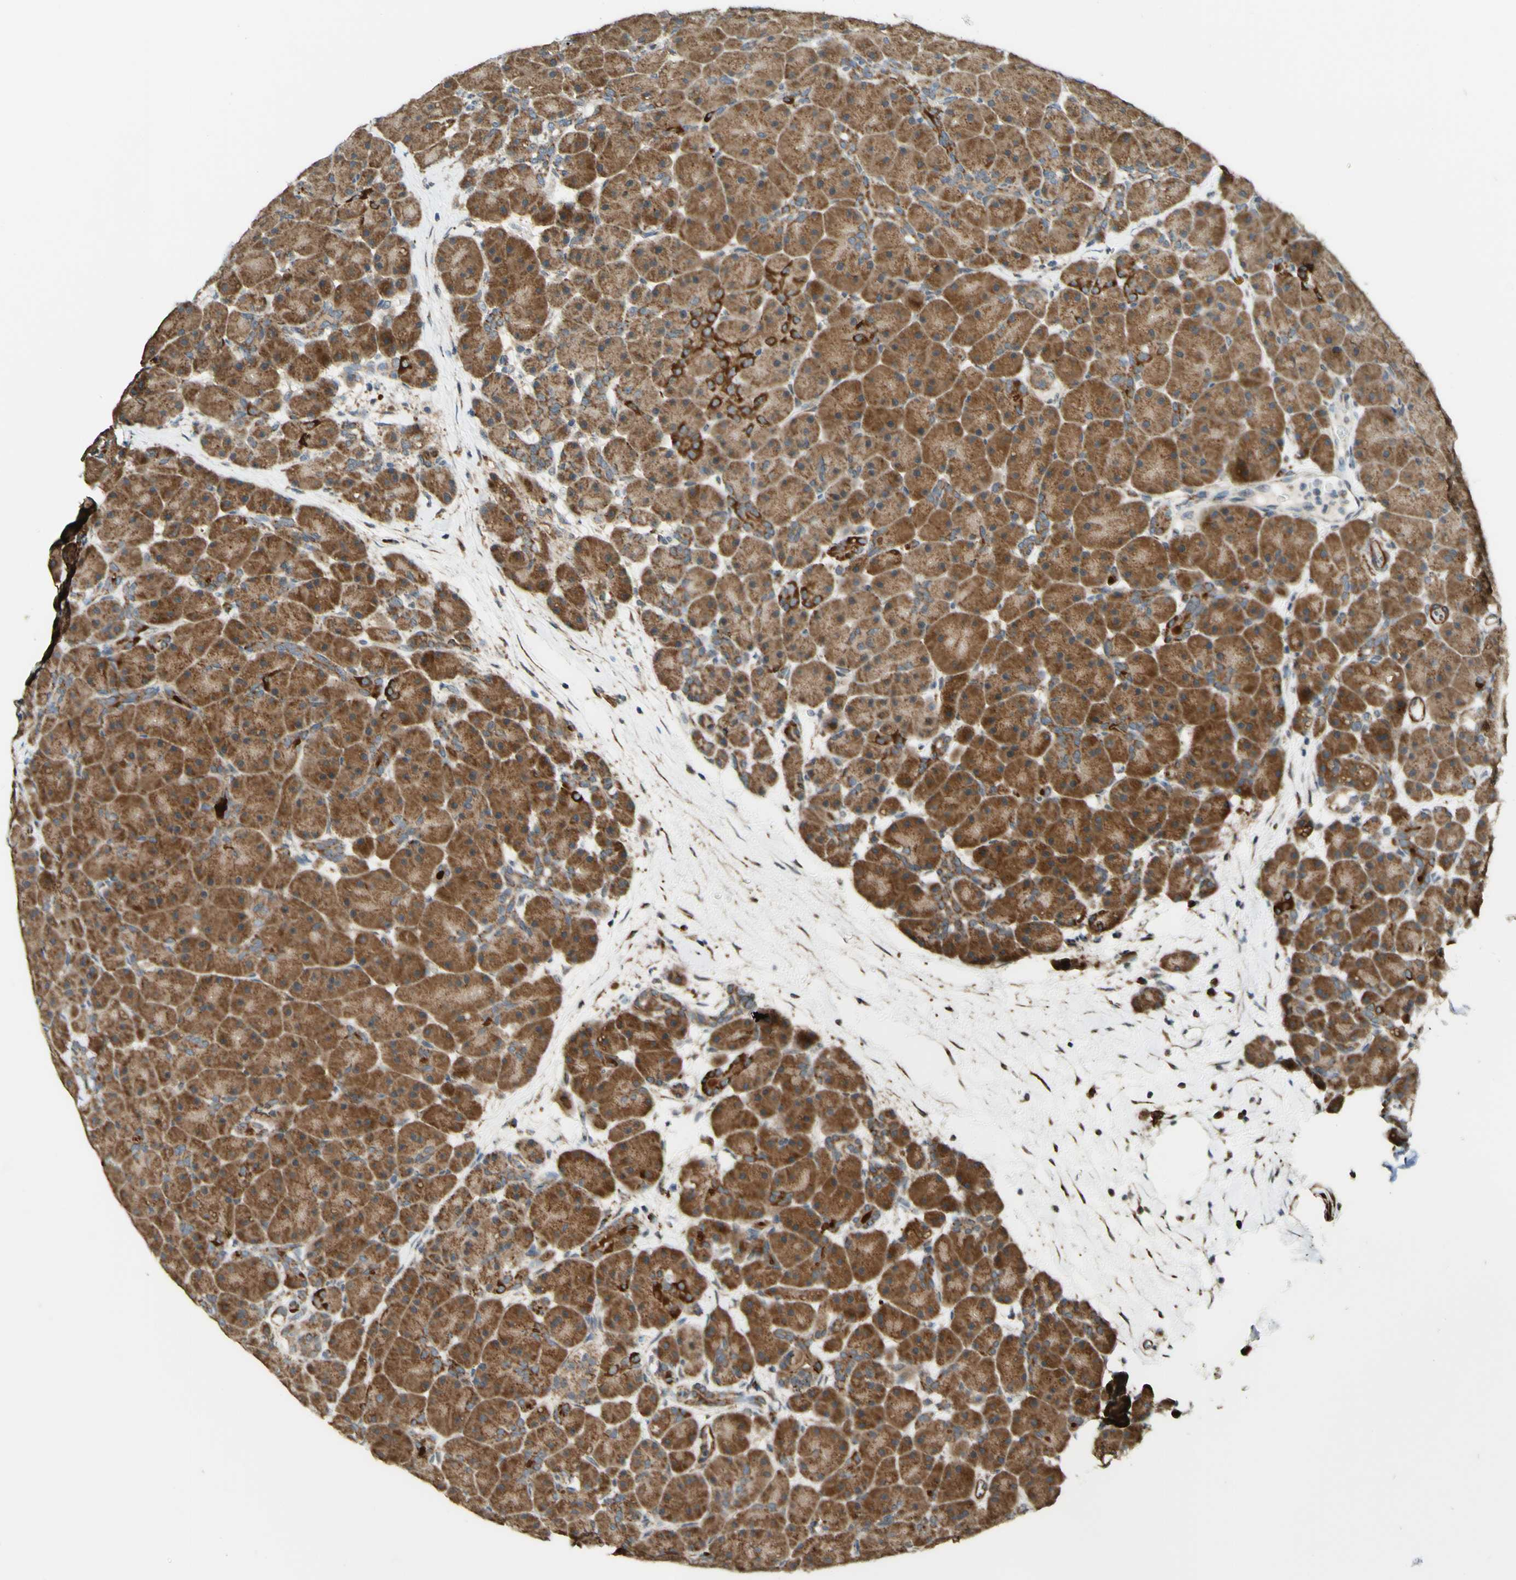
{"staining": {"intensity": "strong", "quantity": ">75%", "location": "cytoplasmic/membranous"}, "tissue": "pancreas", "cell_type": "Exocrine glandular cells", "image_type": "normal", "snomed": [{"axis": "morphology", "description": "Normal tissue, NOS"}, {"axis": "topography", "description": "Pancreas"}], "caption": "There is high levels of strong cytoplasmic/membranous staining in exocrine glandular cells of unremarkable pancreas, as demonstrated by immunohistochemical staining (brown color).", "gene": "DHRS3", "patient": {"sex": "male", "age": 66}}